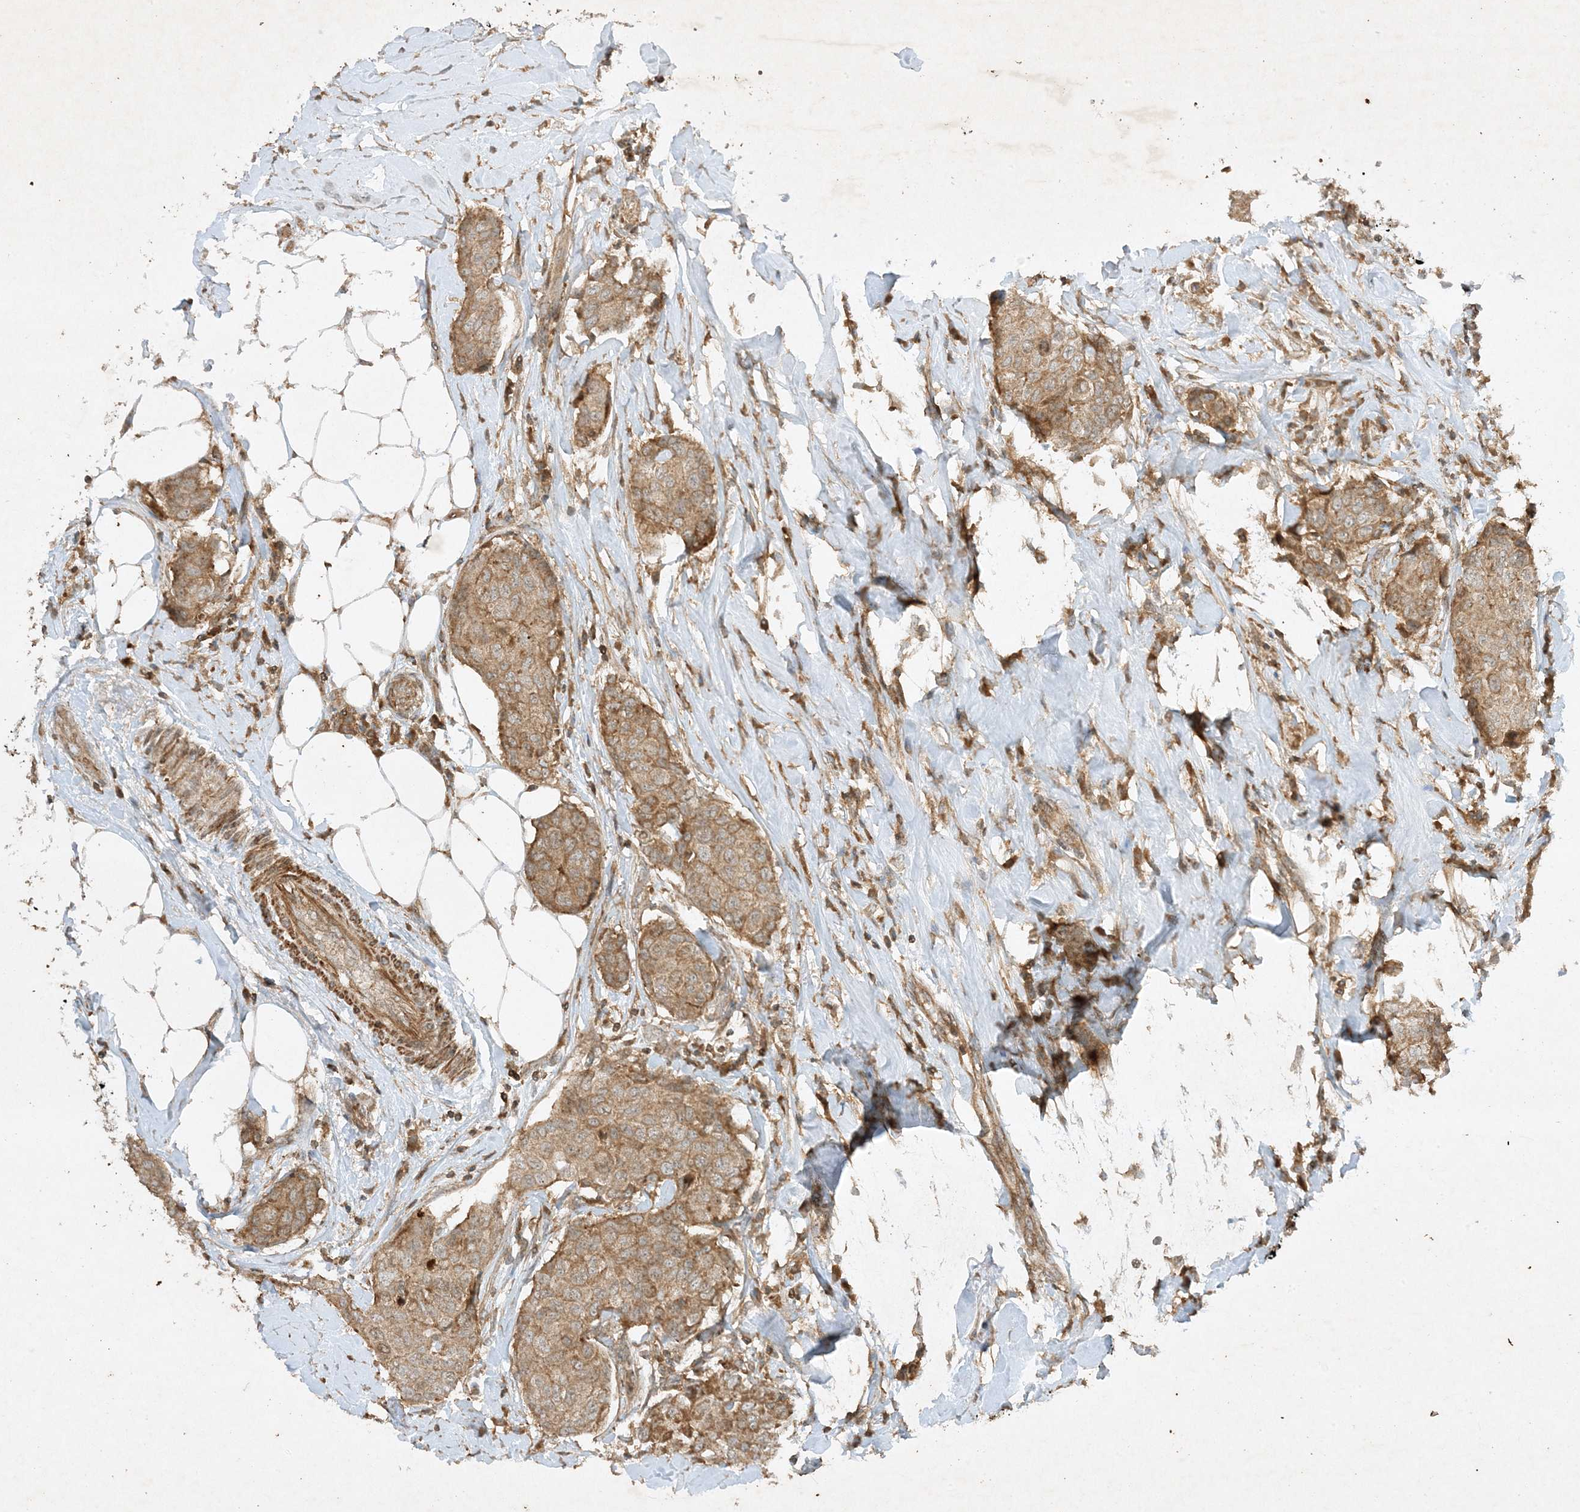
{"staining": {"intensity": "moderate", "quantity": ">75%", "location": "cytoplasmic/membranous"}, "tissue": "breast cancer", "cell_type": "Tumor cells", "image_type": "cancer", "snomed": [{"axis": "morphology", "description": "Duct carcinoma"}, {"axis": "topography", "description": "Breast"}], "caption": "This is a micrograph of immunohistochemistry (IHC) staining of breast intraductal carcinoma, which shows moderate staining in the cytoplasmic/membranous of tumor cells.", "gene": "XRN1", "patient": {"sex": "female", "age": 80}}